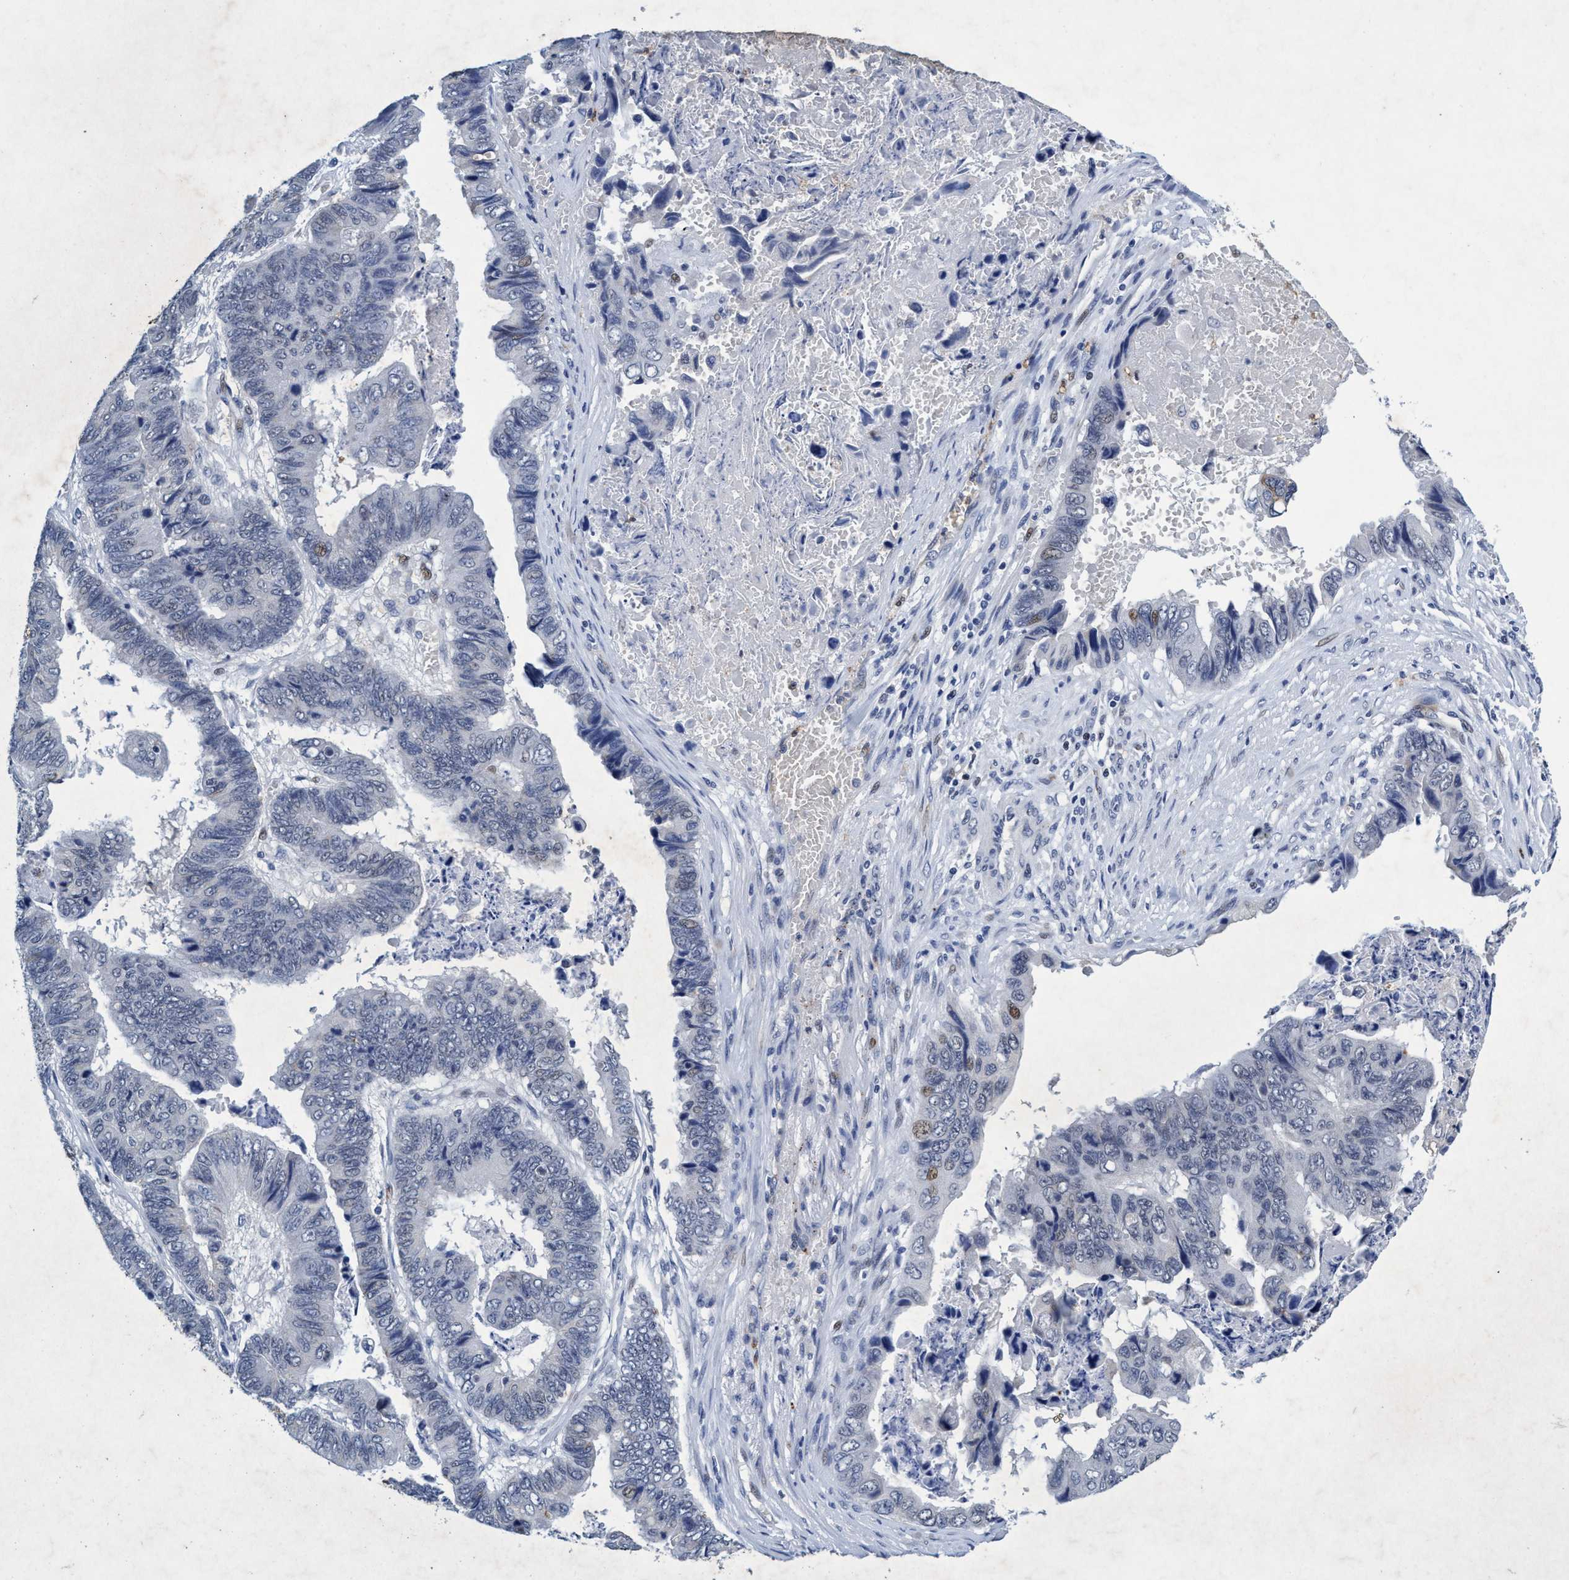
{"staining": {"intensity": "weak", "quantity": "<25%", "location": "cytoplasmic/membranous"}, "tissue": "stomach cancer", "cell_type": "Tumor cells", "image_type": "cancer", "snomed": [{"axis": "morphology", "description": "Adenocarcinoma, NOS"}, {"axis": "topography", "description": "Stomach, lower"}], "caption": "Image shows no protein expression in tumor cells of stomach cancer tissue. (DAB IHC, high magnification).", "gene": "GRB14", "patient": {"sex": "male", "age": 77}}